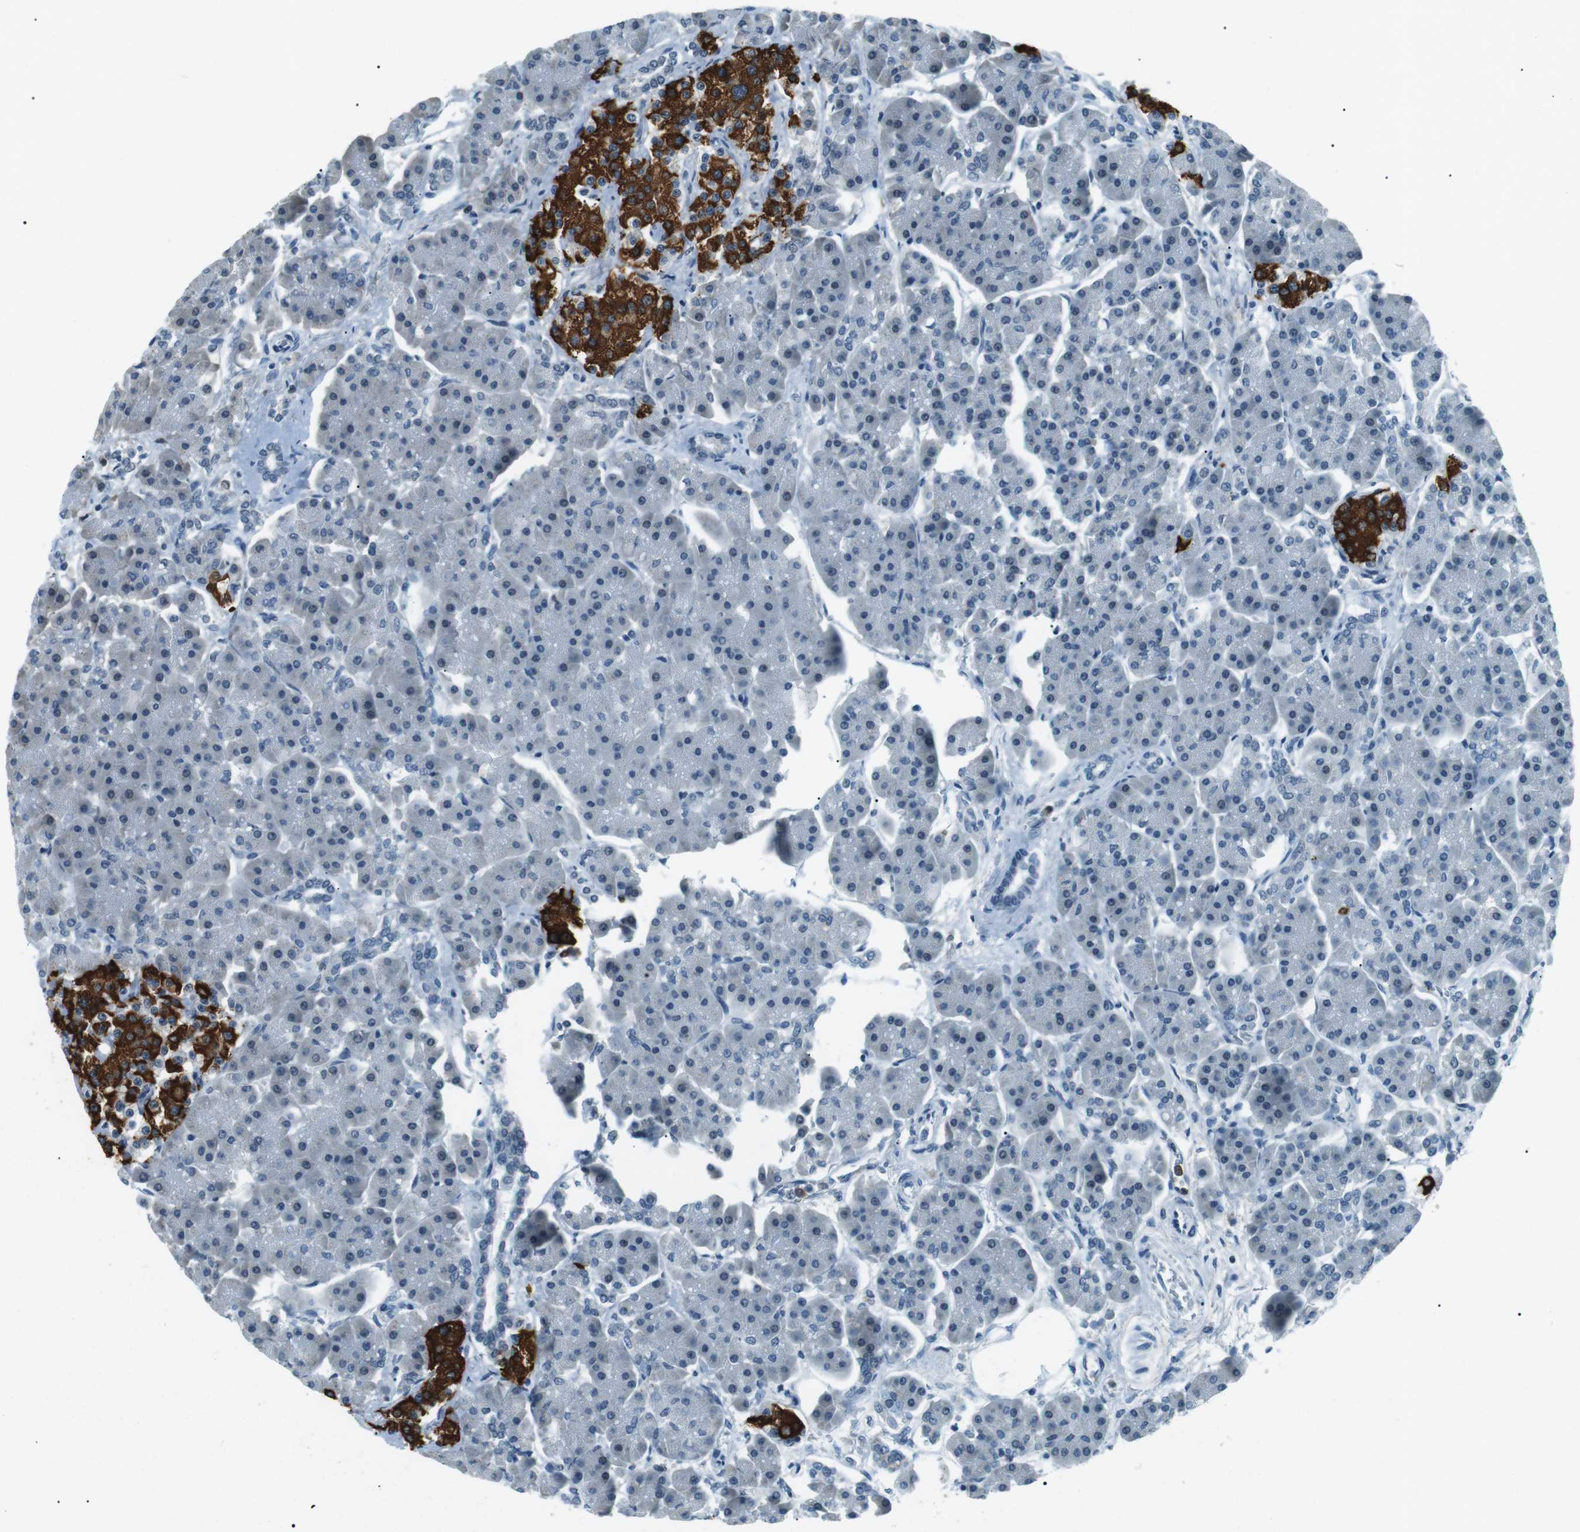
{"staining": {"intensity": "negative", "quantity": "none", "location": "none"}, "tissue": "pancreas", "cell_type": "Exocrine glandular cells", "image_type": "normal", "snomed": [{"axis": "morphology", "description": "Normal tissue, NOS"}, {"axis": "topography", "description": "Pancreas"}], "caption": "The immunohistochemistry (IHC) photomicrograph has no significant positivity in exocrine glandular cells of pancreas. Brightfield microscopy of immunohistochemistry (IHC) stained with DAB (brown) and hematoxylin (blue), captured at high magnification.", "gene": "ENSG00000289724", "patient": {"sex": "female", "age": 70}}